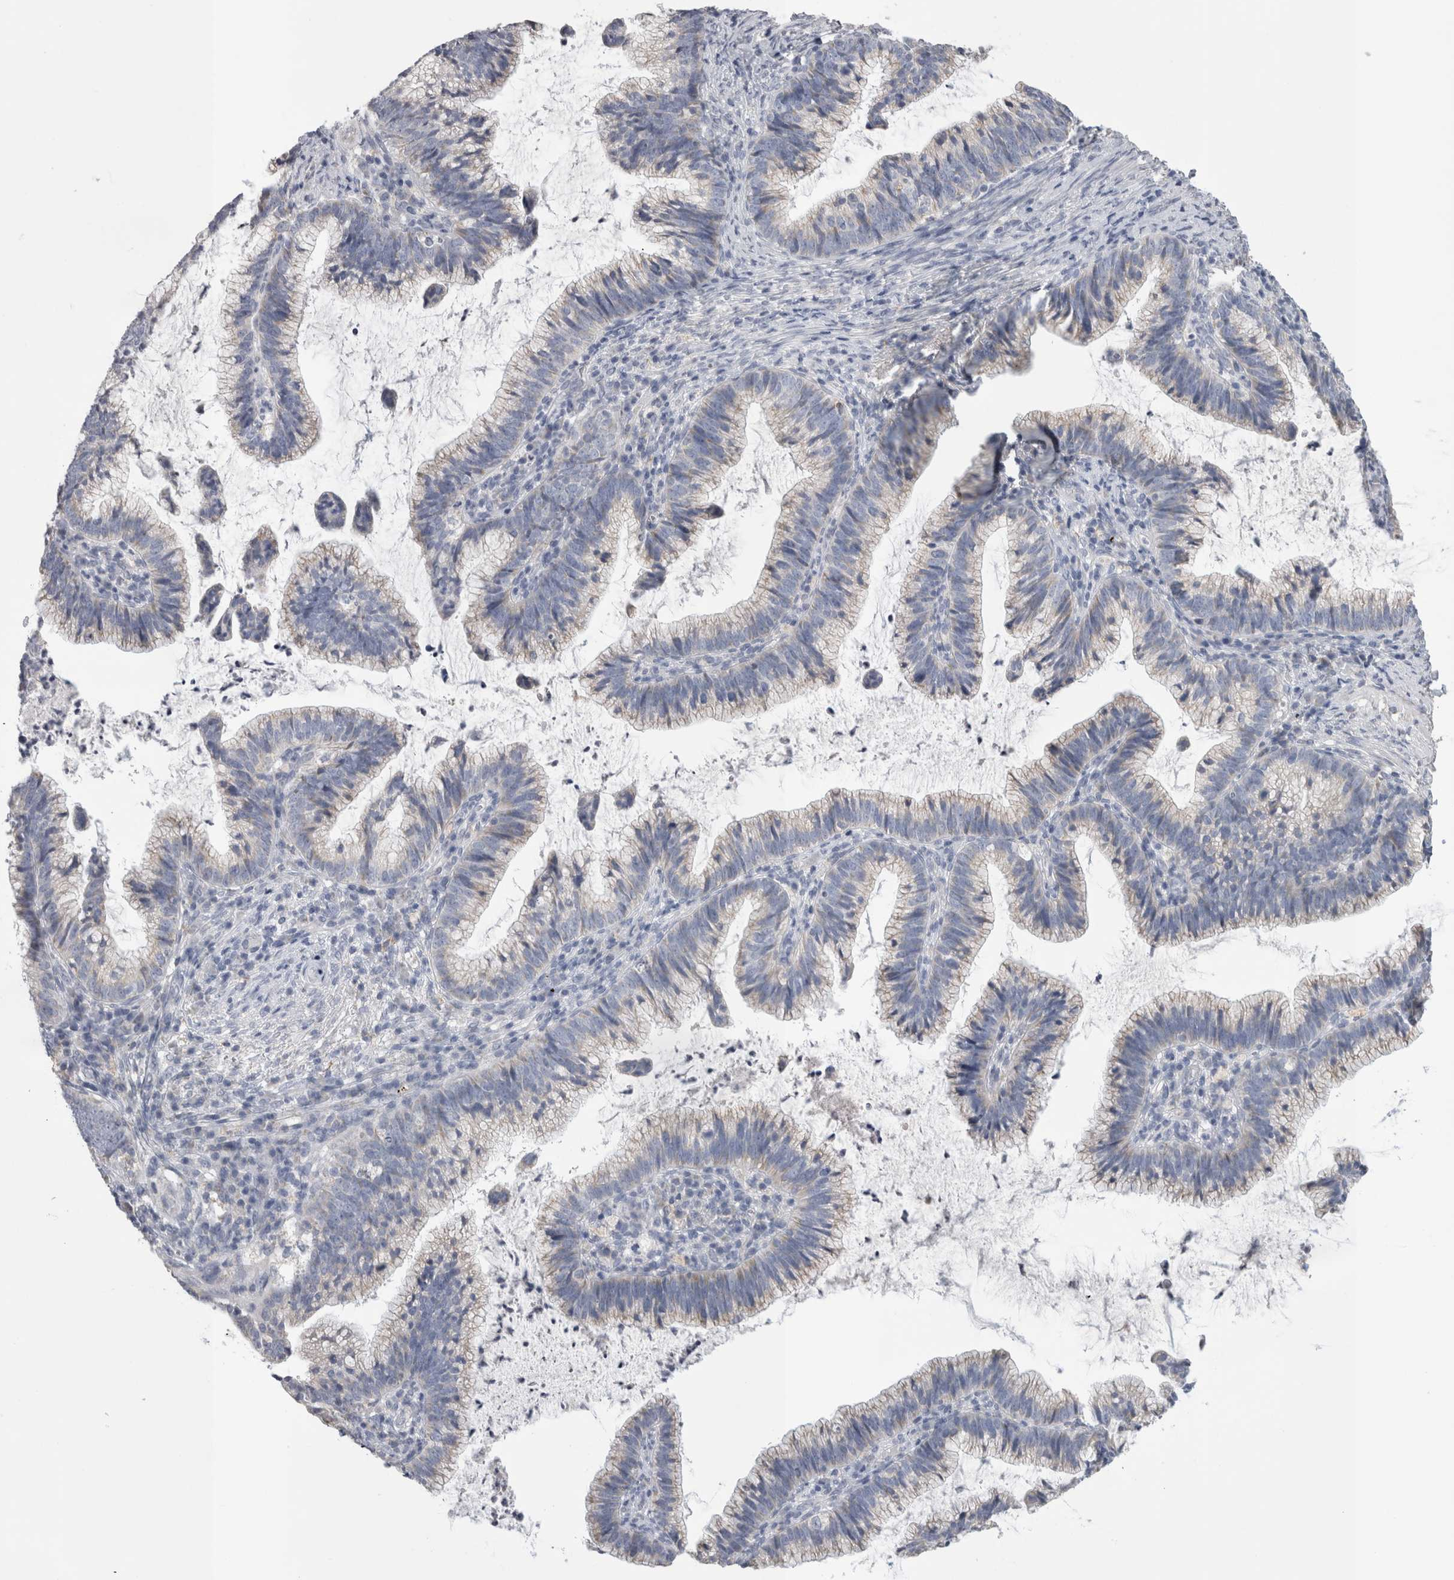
{"staining": {"intensity": "negative", "quantity": "none", "location": "none"}, "tissue": "cervical cancer", "cell_type": "Tumor cells", "image_type": "cancer", "snomed": [{"axis": "morphology", "description": "Adenocarcinoma, NOS"}, {"axis": "topography", "description": "Cervix"}], "caption": "Immunohistochemistry (IHC) photomicrograph of neoplastic tissue: cervical adenocarcinoma stained with DAB displays no significant protein expression in tumor cells.", "gene": "DHRS4", "patient": {"sex": "female", "age": 36}}